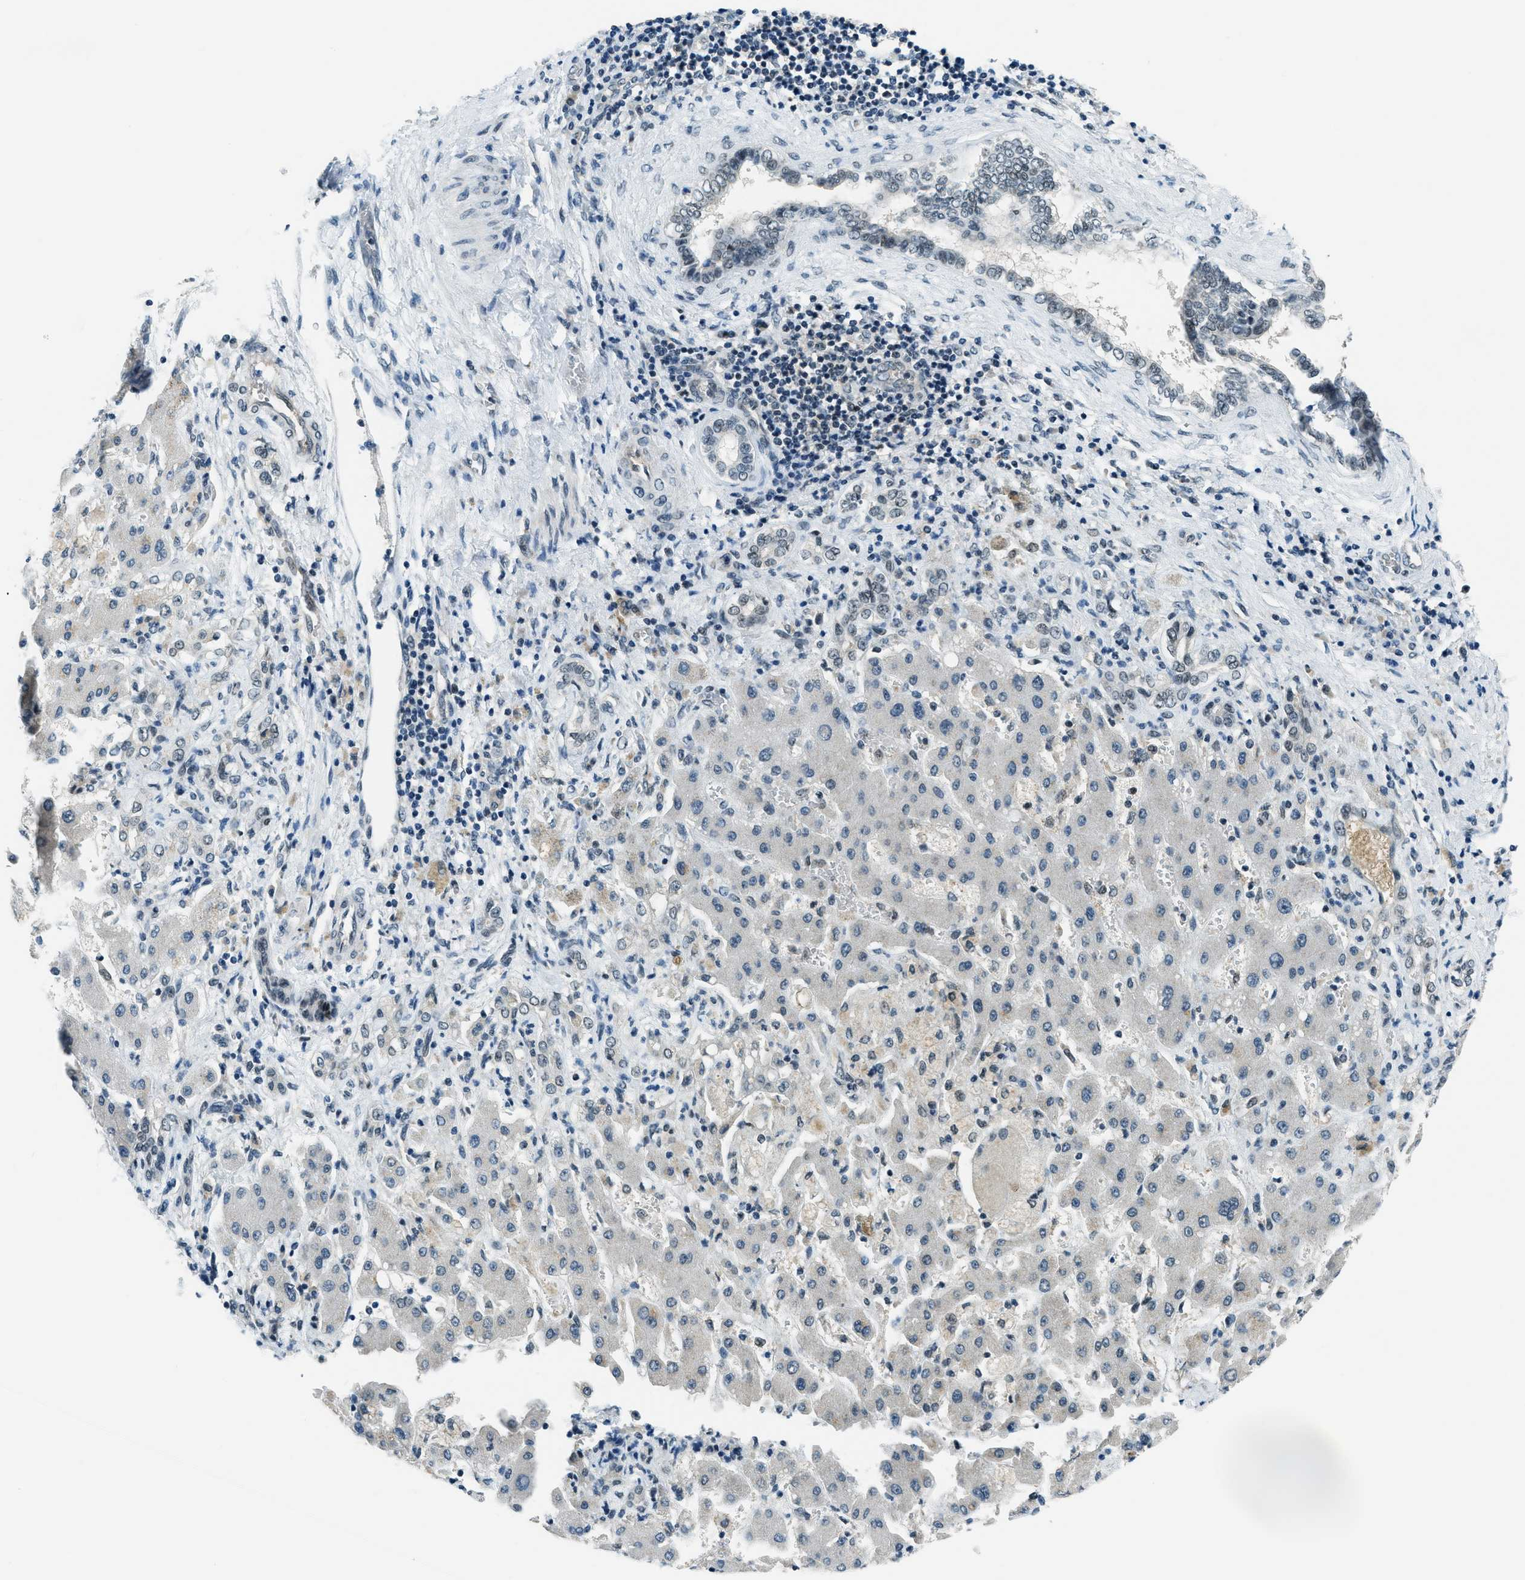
{"staining": {"intensity": "negative", "quantity": "none", "location": "none"}, "tissue": "liver cancer", "cell_type": "Tumor cells", "image_type": "cancer", "snomed": [{"axis": "morphology", "description": "Cholangiocarcinoma"}, {"axis": "topography", "description": "Liver"}], "caption": "High power microscopy image of an immunohistochemistry image of liver cholangiocarcinoma, revealing no significant expression in tumor cells.", "gene": "KLF6", "patient": {"sex": "male", "age": 50}}